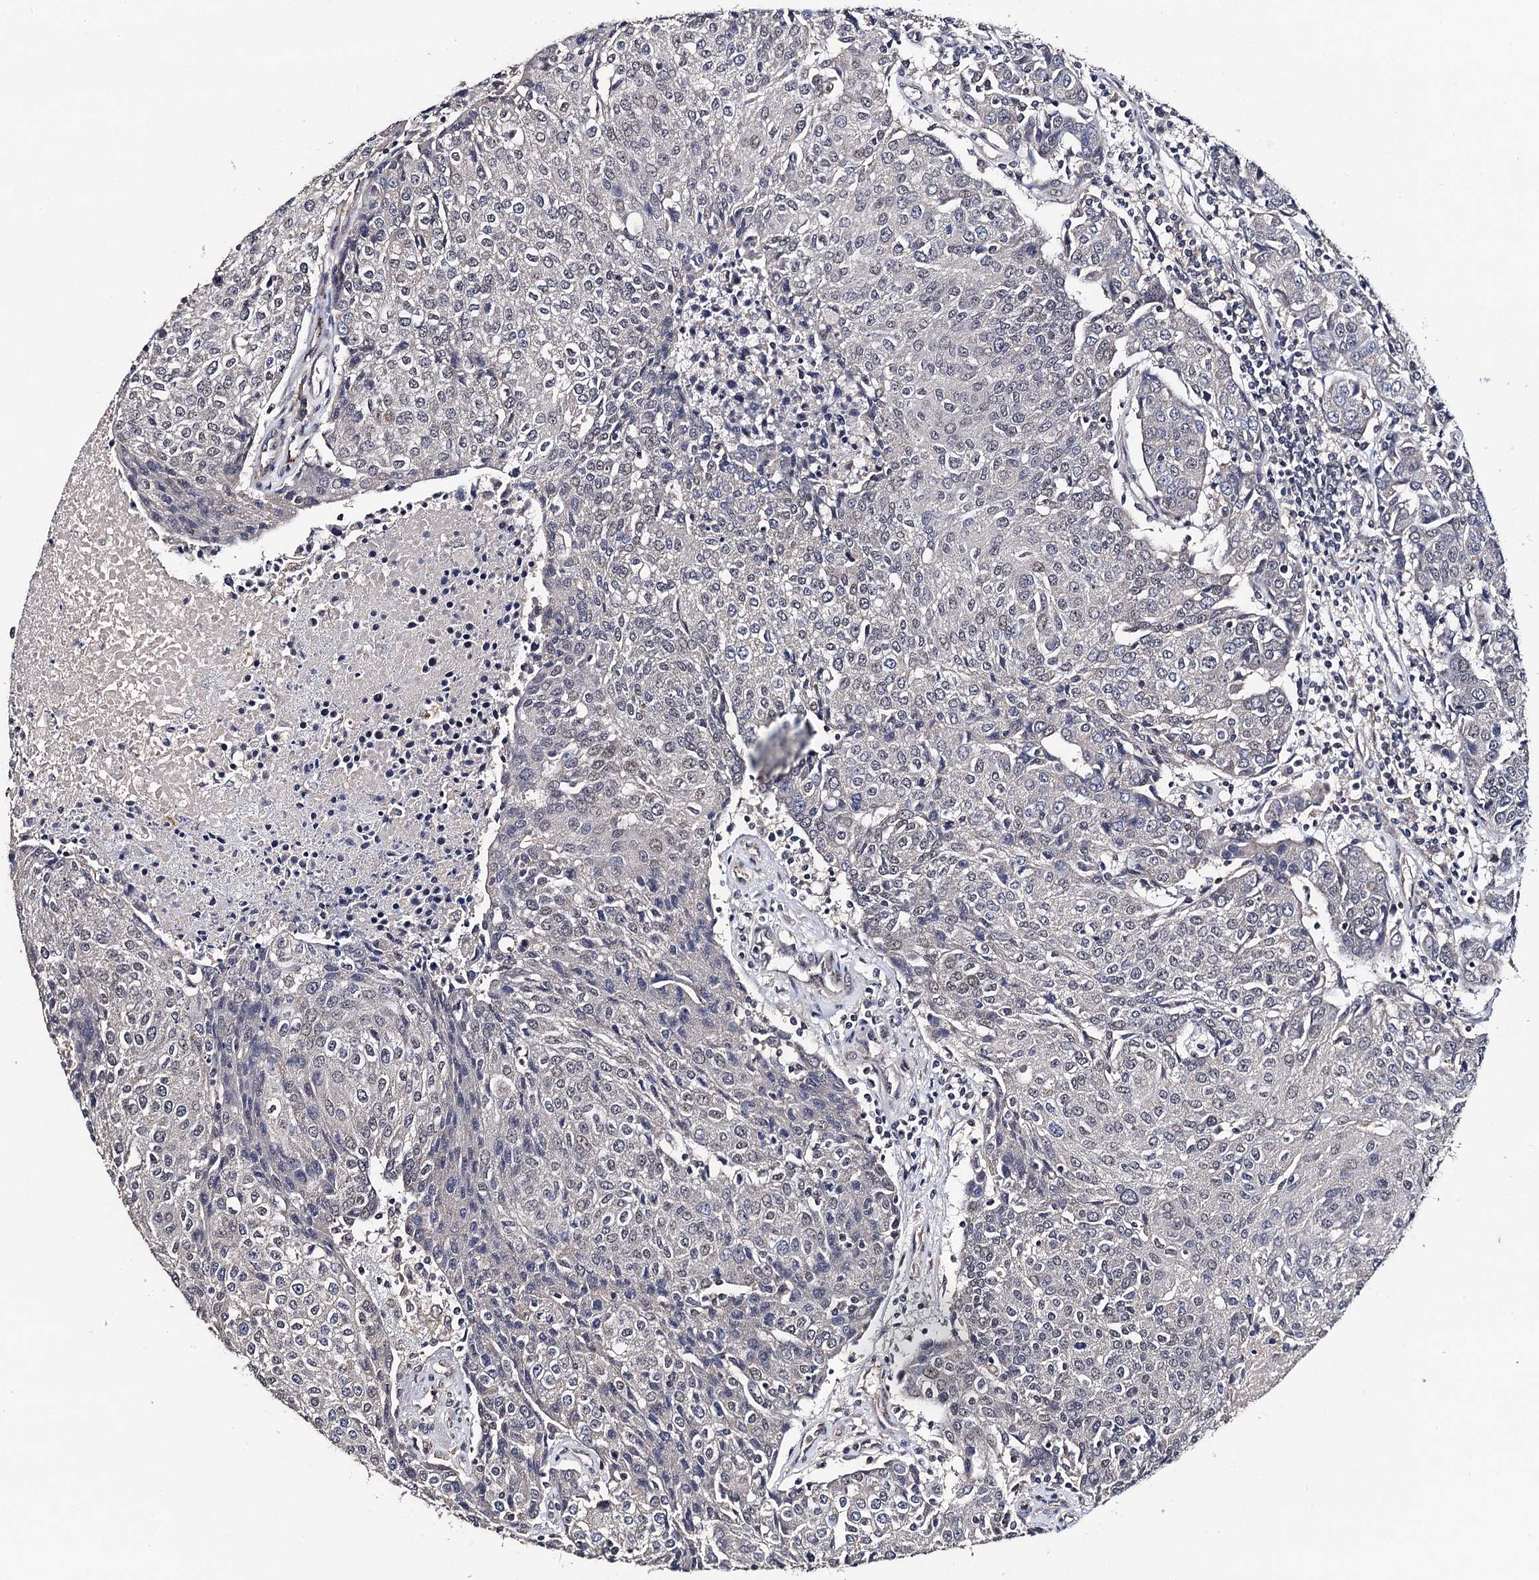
{"staining": {"intensity": "negative", "quantity": "none", "location": "none"}, "tissue": "urothelial cancer", "cell_type": "Tumor cells", "image_type": "cancer", "snomed": [{"axis": "morphology", "description": "Urothelial carcinoma, High grade"}, {"axis": "topography", "description": "Urinary bladder"}], "caption": "High magnification brightfield microscopy of urothelial cancer stained with DAB (3,3'-diaminobenzidine) (brown) and counterstained with hematoxylin (blue): tumor cells show no significant positivity.", "gene": "PPTC7", "patient": {"sex": "female", "age": 85}}